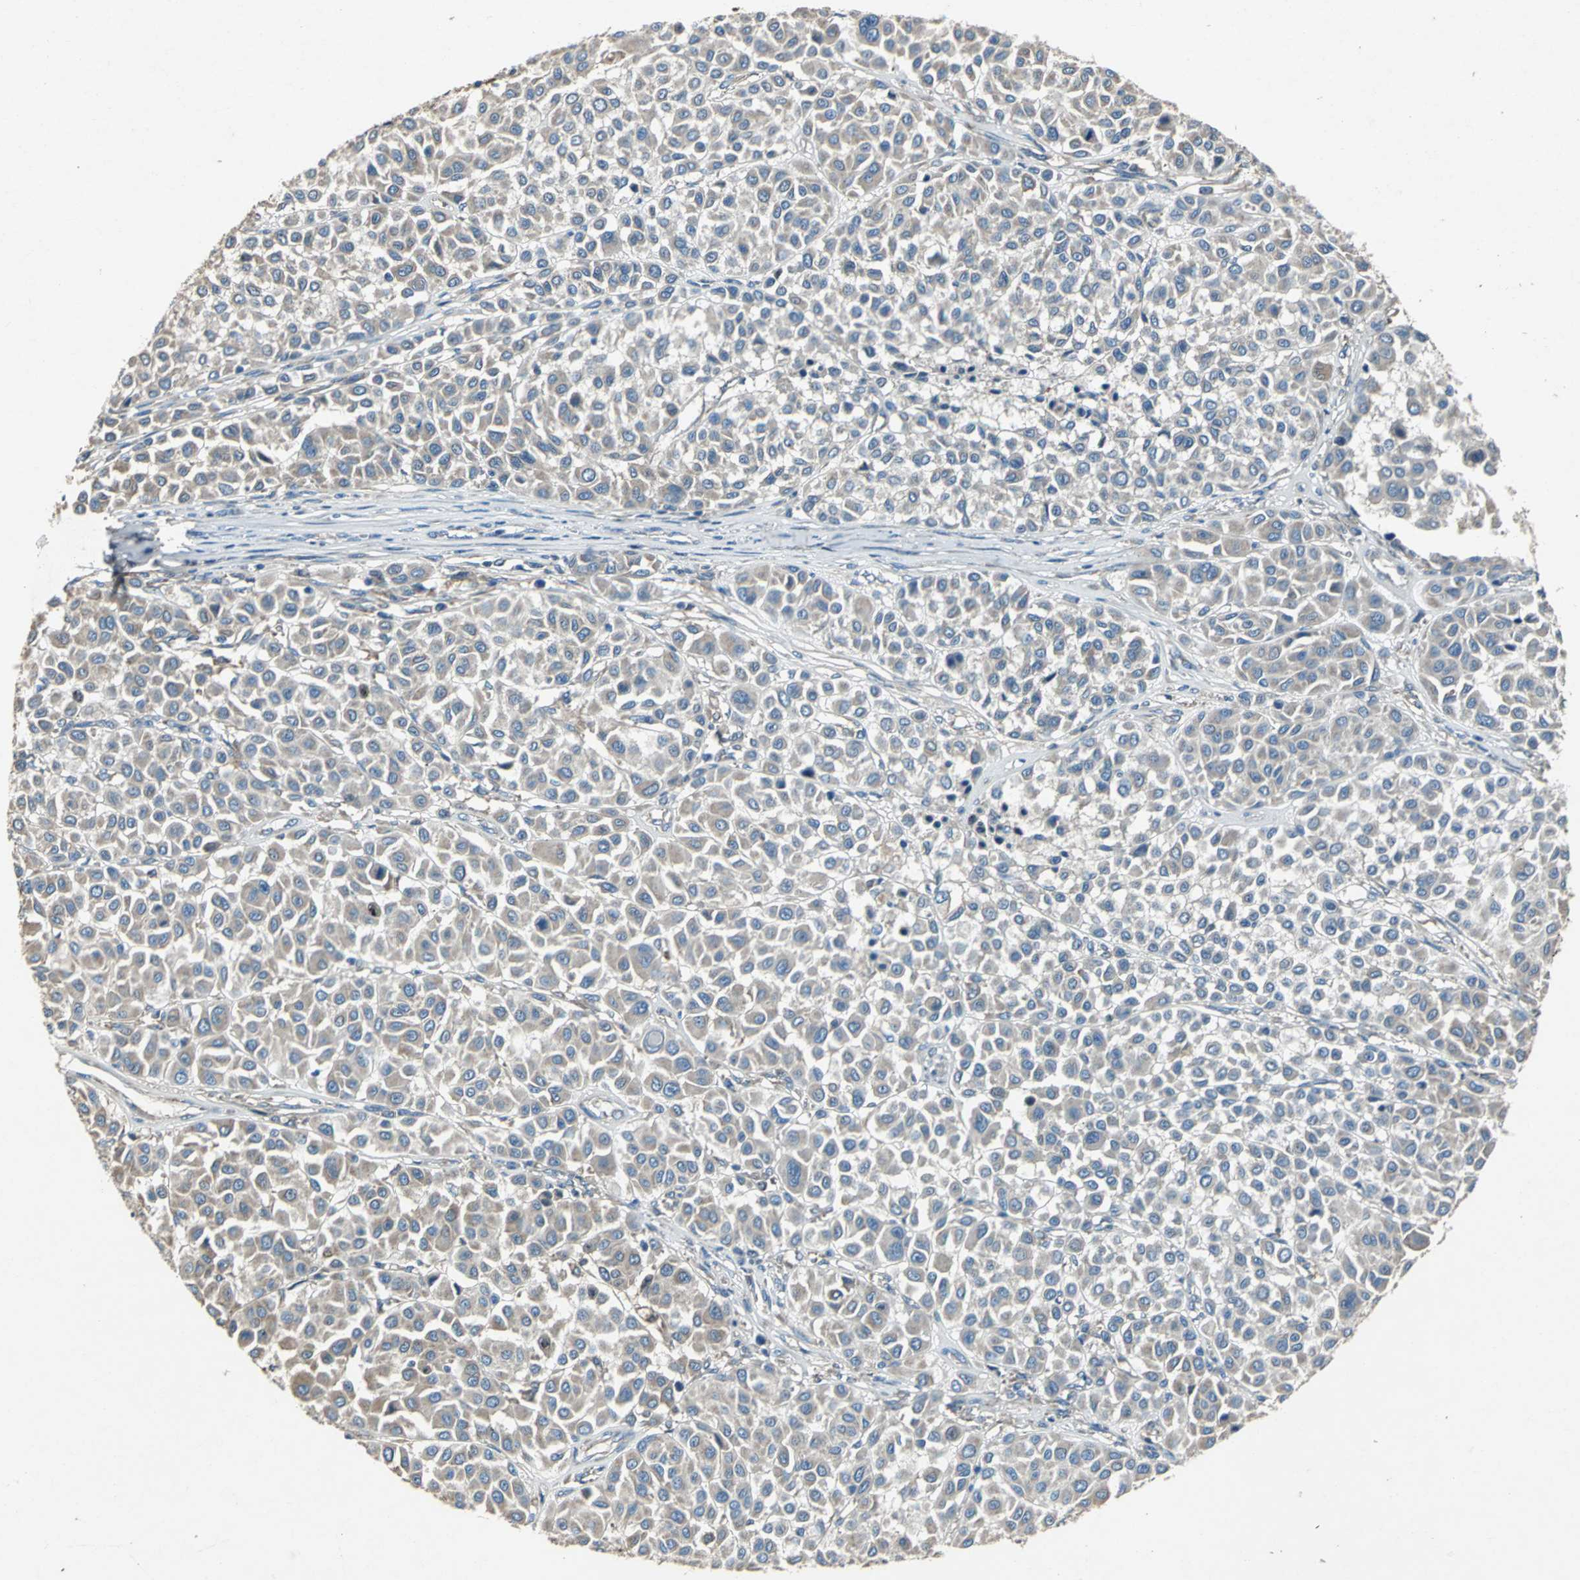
{"staining": {"intensity": "moderate", "quantity": ">75%", "location": "cytoplasmic/membranous"}, "tissue": "melanoma", "cell_type": "Tumor cells", "image_type": "cancer", "snomed": [{"axis": "morphology", "description": "Malignant melanoma, Metastatic site"}, {"axis": "topography", "description": "Soft tissue"}], "caption": "A photomicrograph of human melanoma stained for a protein displays moderate cytoplasmic/membranous brown staining in tumor cells.", "gene": "HEPH", "patient": {"sex": "male", "age": 41}}